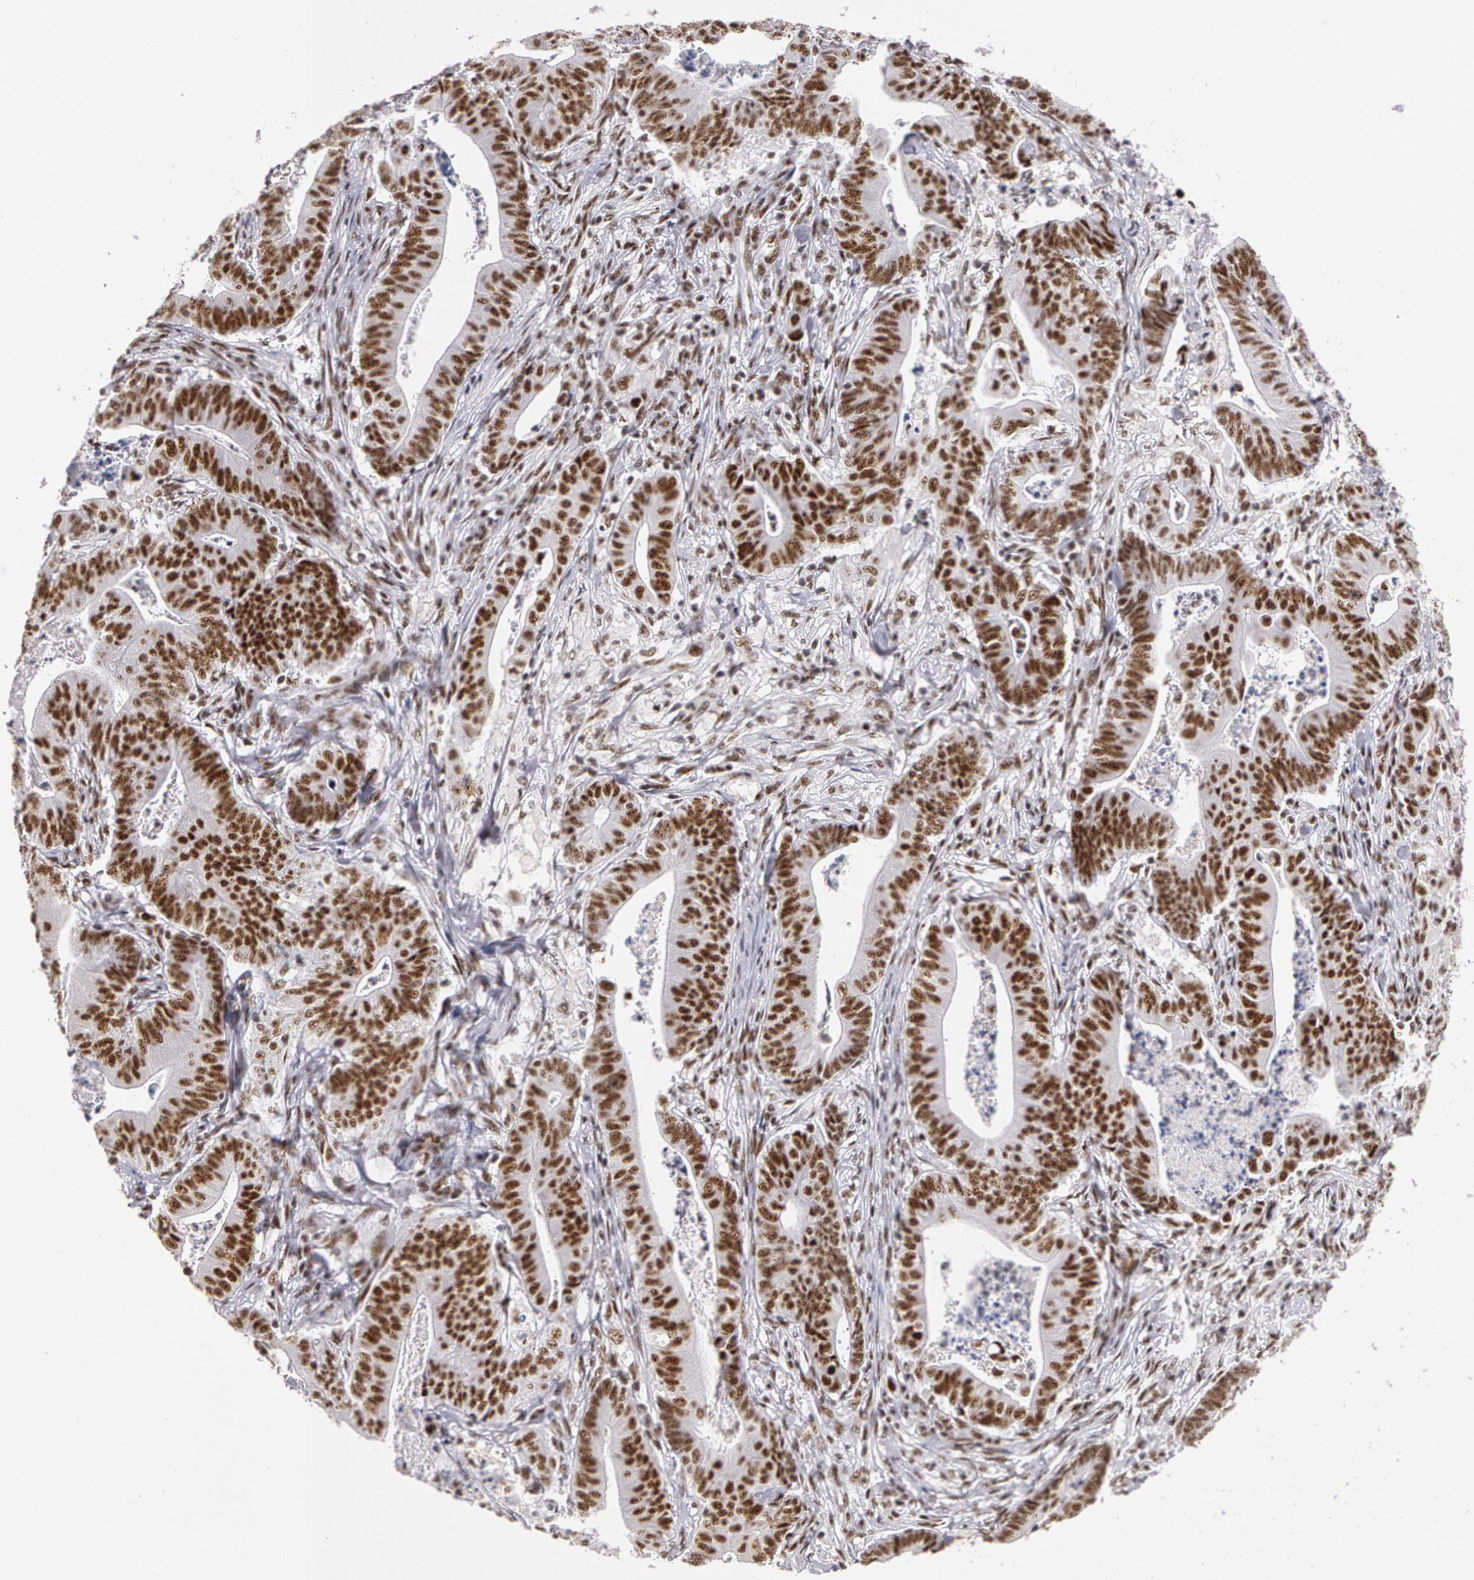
{"staining": {"intensity": "moderate", "quantity": ">75%", "location": "nuclear"}, "tissue": "stomach cancer", "cell_type": "Tumor cells", "image_type": "cancer", "snomed": [{"axis": "morphology", "description": "Adenocarcinoma, NOS"}, {"axis": "topography", "description": "Stomach, lower"}], "caption": "Human stomach cancer (adenocarcinoma) stained with a protein marker displays moderate staining in tumor cells.", "gene": "PNN", "patient": {"sex": "female", "age": 86}}